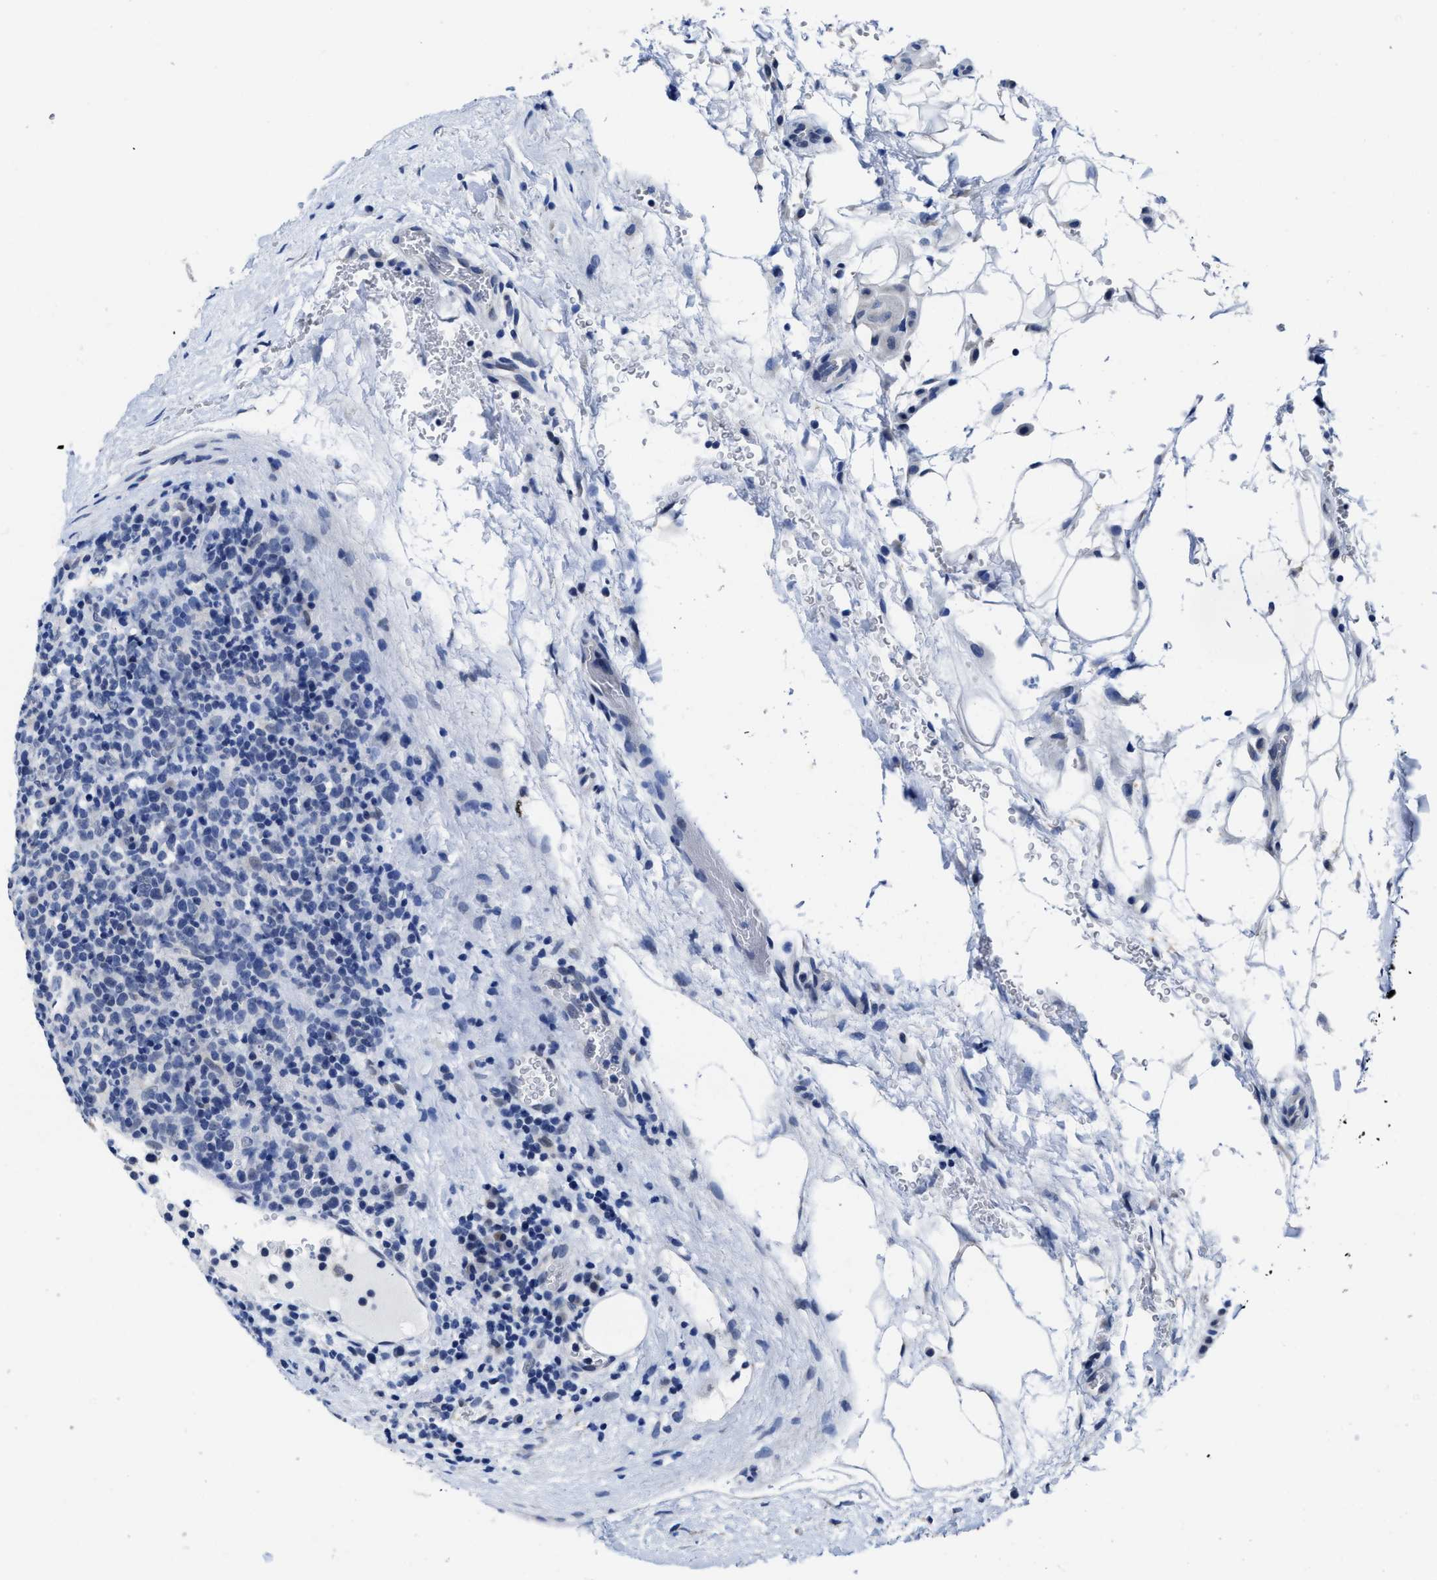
{"staining": {"intensity": "negative", "quantity": "none", "location": "none"}, "tissue": "lymphoma", "cell_type": "Tumor cells", "image_type": "cancer", "snomed": [{"axis": "morphology", "description": "Malignant lymphoma, non-Hodgkin's type, High grade"}, {"axis": "topography", "description": "Lymph node"}], "caption": "This micrograph is of lymphoma stained with IHC to label a protein in brown with the nuclei are counter-stained blue. There is no expression in tumor cells.", "gene": "HOOK1", "patient": {"sex": "male", "age": 61}}